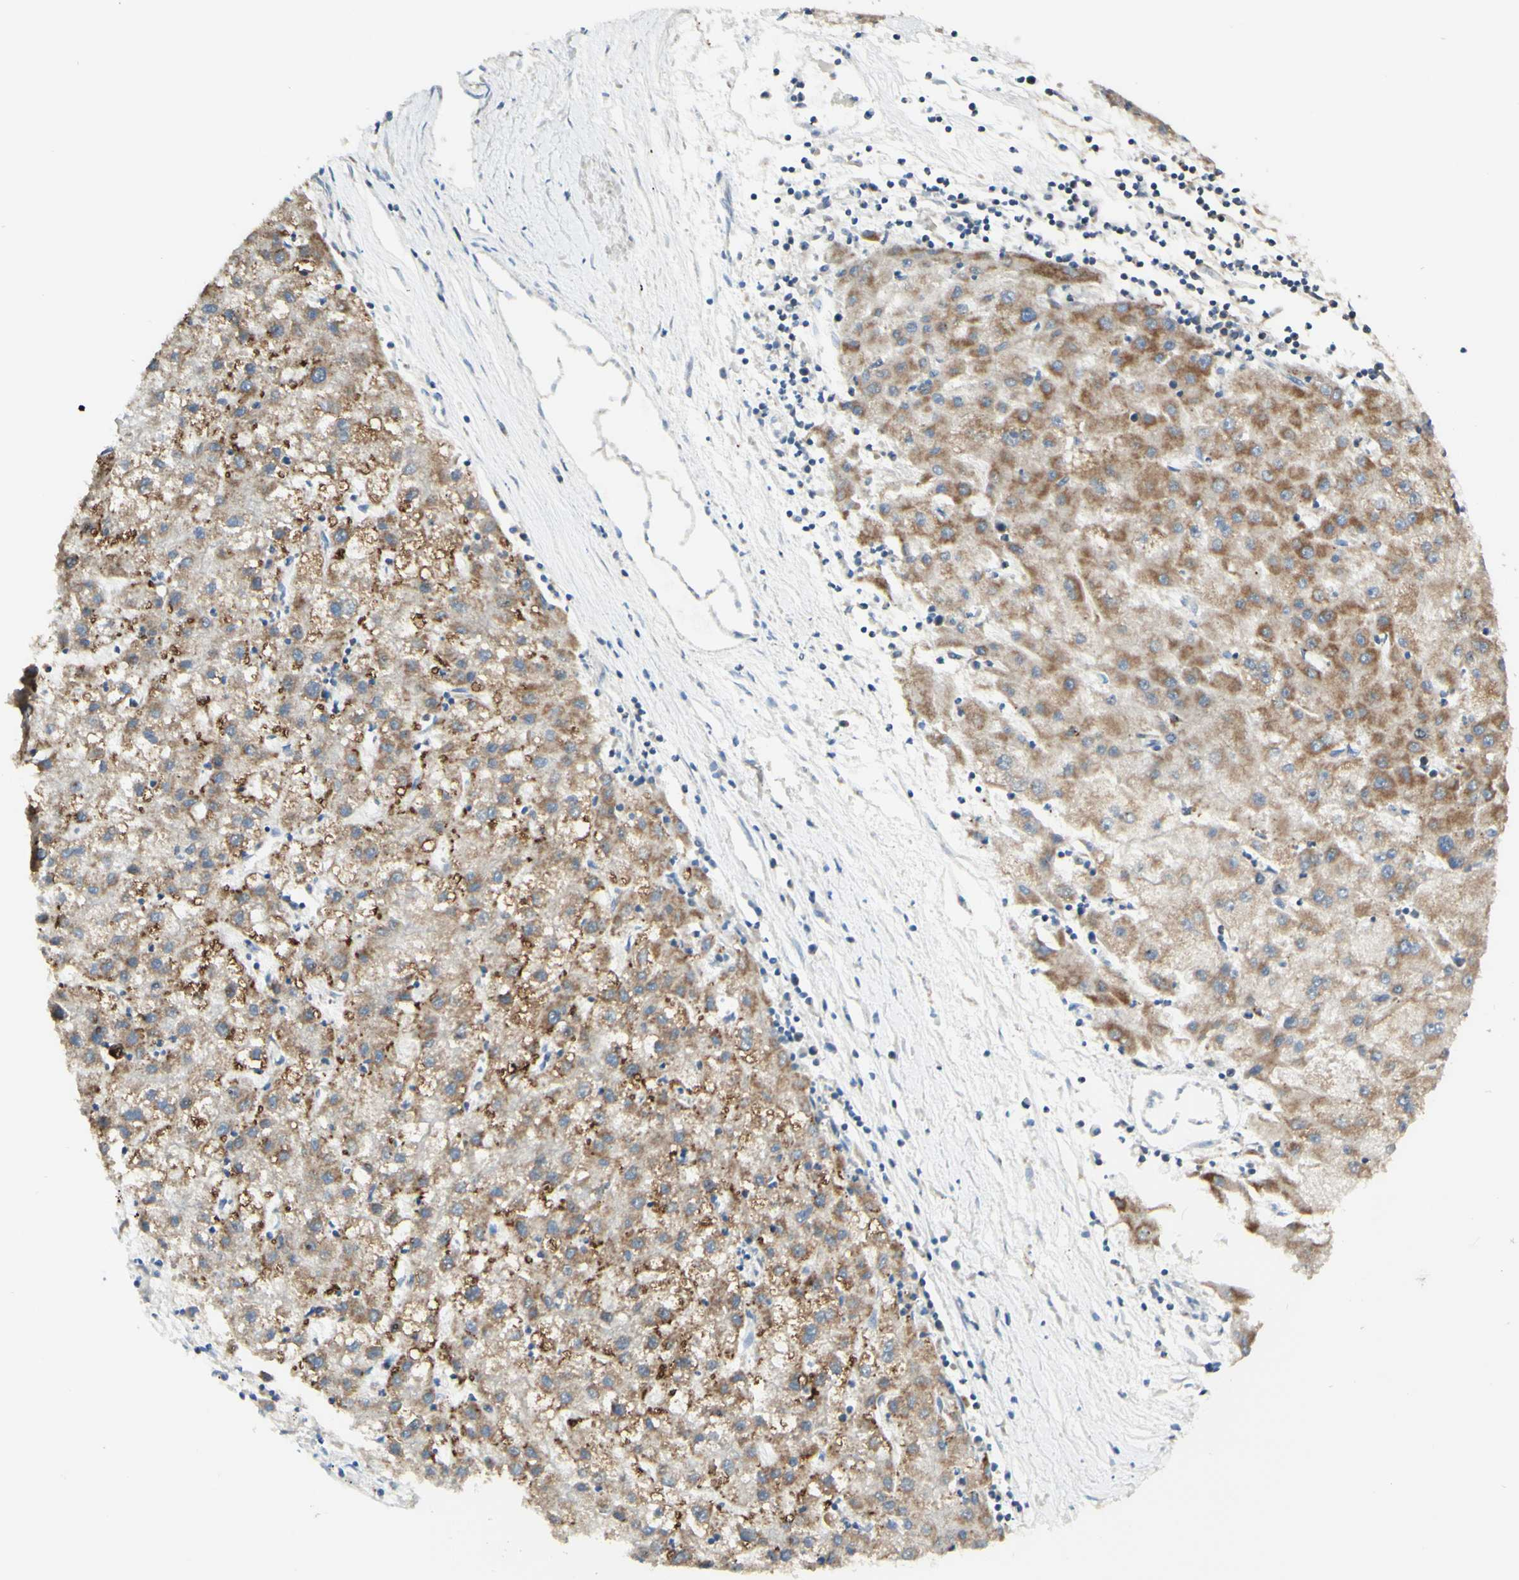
{"staining": {"intensity": "moderate", "quantity": ">75%", "location": "cytoplasmic/membranous"}, "tissue": "liver cancer", "cell_type": "Tumor cells", "image_type": "cancer", "snomed": [{"axis": "morphology", "description": "Carcinoma, Hepatocellular, NOS"}, {"axis": "topography", "description": "Liver"}], "caption": "The photomicrograph shows immunohistochemical staining of hepatocellular carcinoma (liver). There is moderate cytoplasmic/membranous staining is present in about >75% of tumor cells. (IHC, brightfield microscopy, high magnification).", "gene": "DHRS3", "patient": {"sex": "male", "age": 72}}